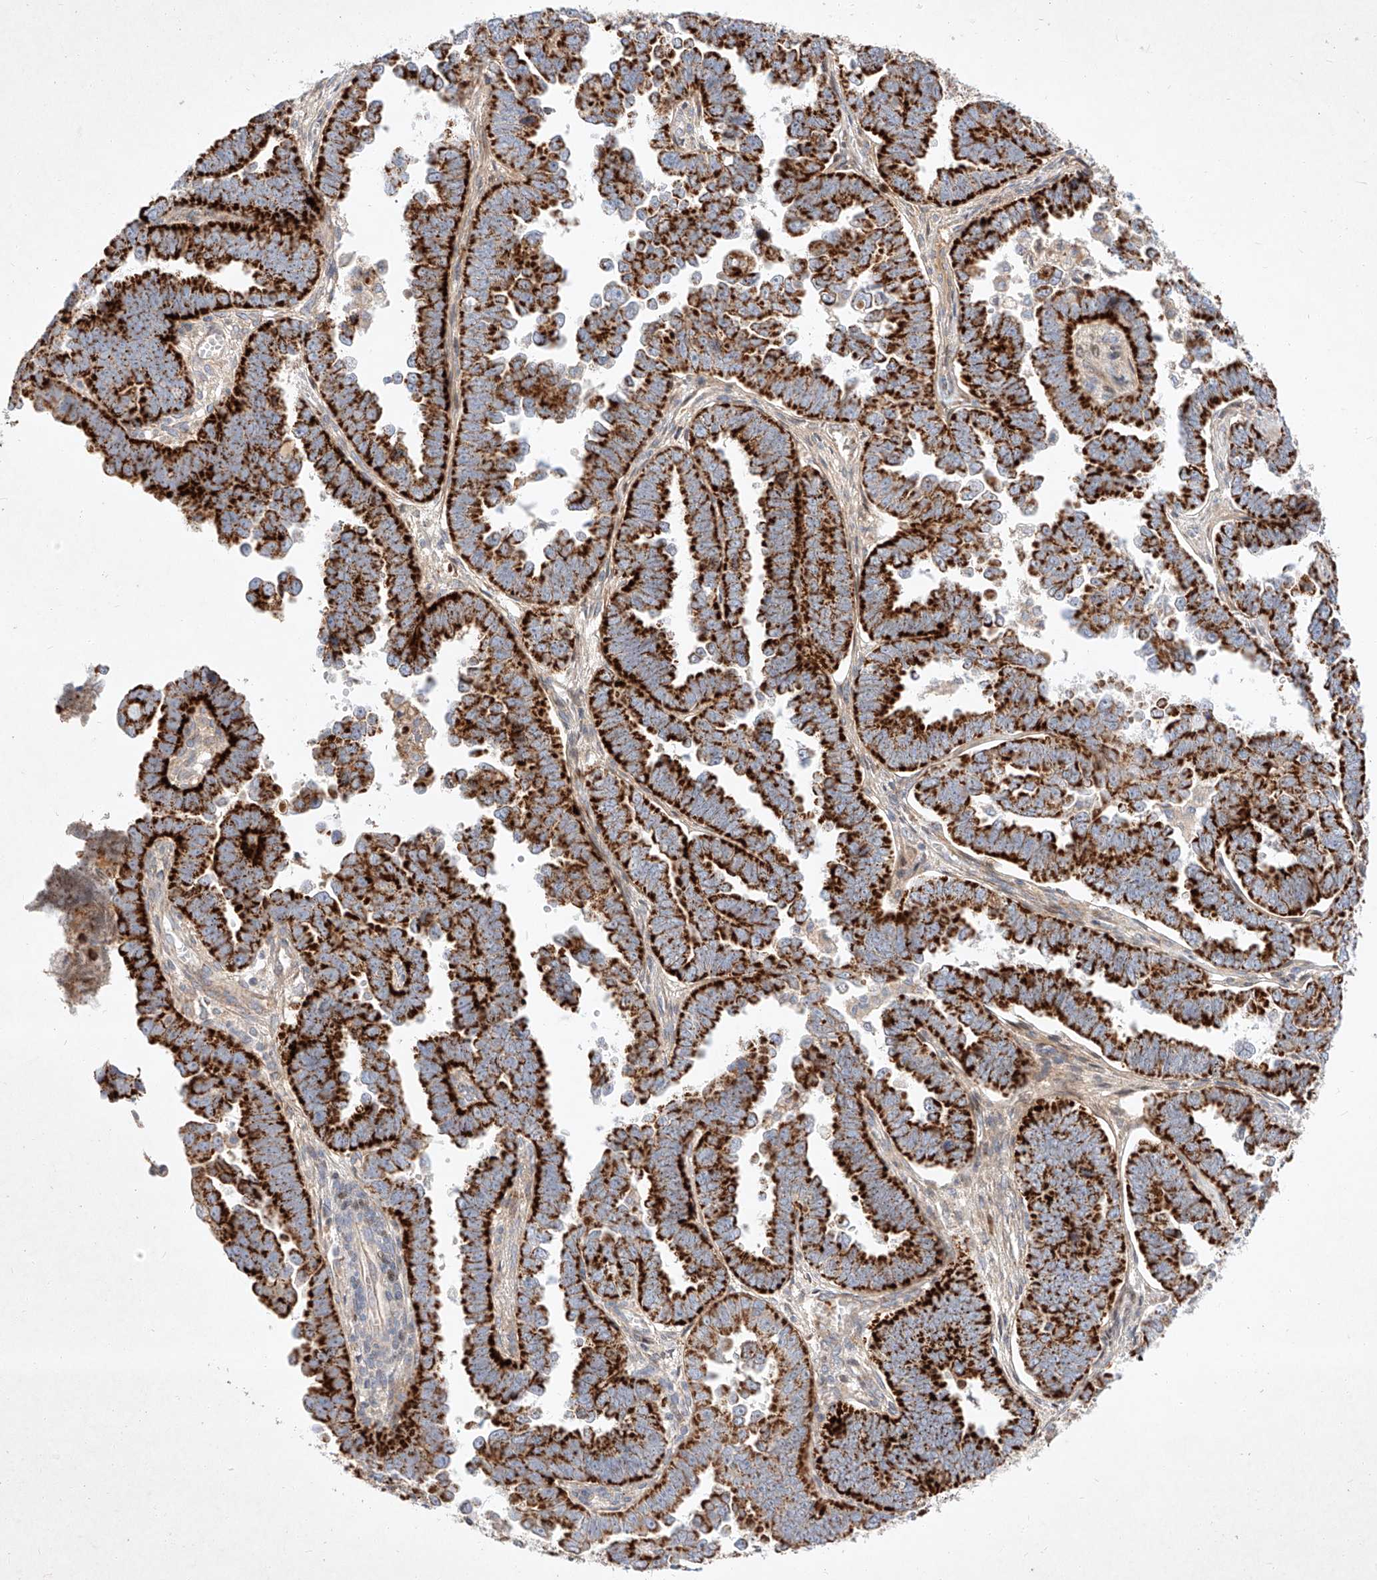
{"staining": {"intensity": "strong", "quantity": ">75%", "location": "cytoplasmic/membranous"}, "tissue": "endometrial cancer", "cell_type": "Tumor cells", "image_type": "cancer", "snomed": [{"axis": "morphology", "description": "Adenocarcinoma, NOS"}, {"axis": "topography", "description": "Endometrium"}], "caption": "IHC staining of endometrial cancer (adenocarcinoma), which displays high levels of strong cytoplasmic/membranous positivity in approximately >75% of tumor cells indicating strong cytoplasmic/membranous protein expression. The staining was performed using DAB (3,3'-diaminobenzidine) (brown) for protein detection and nuclei were counterstained in hematoxylin (blue).", "gene": "OSGEPL1", "patient": {"sex": "female", "age": 75}}